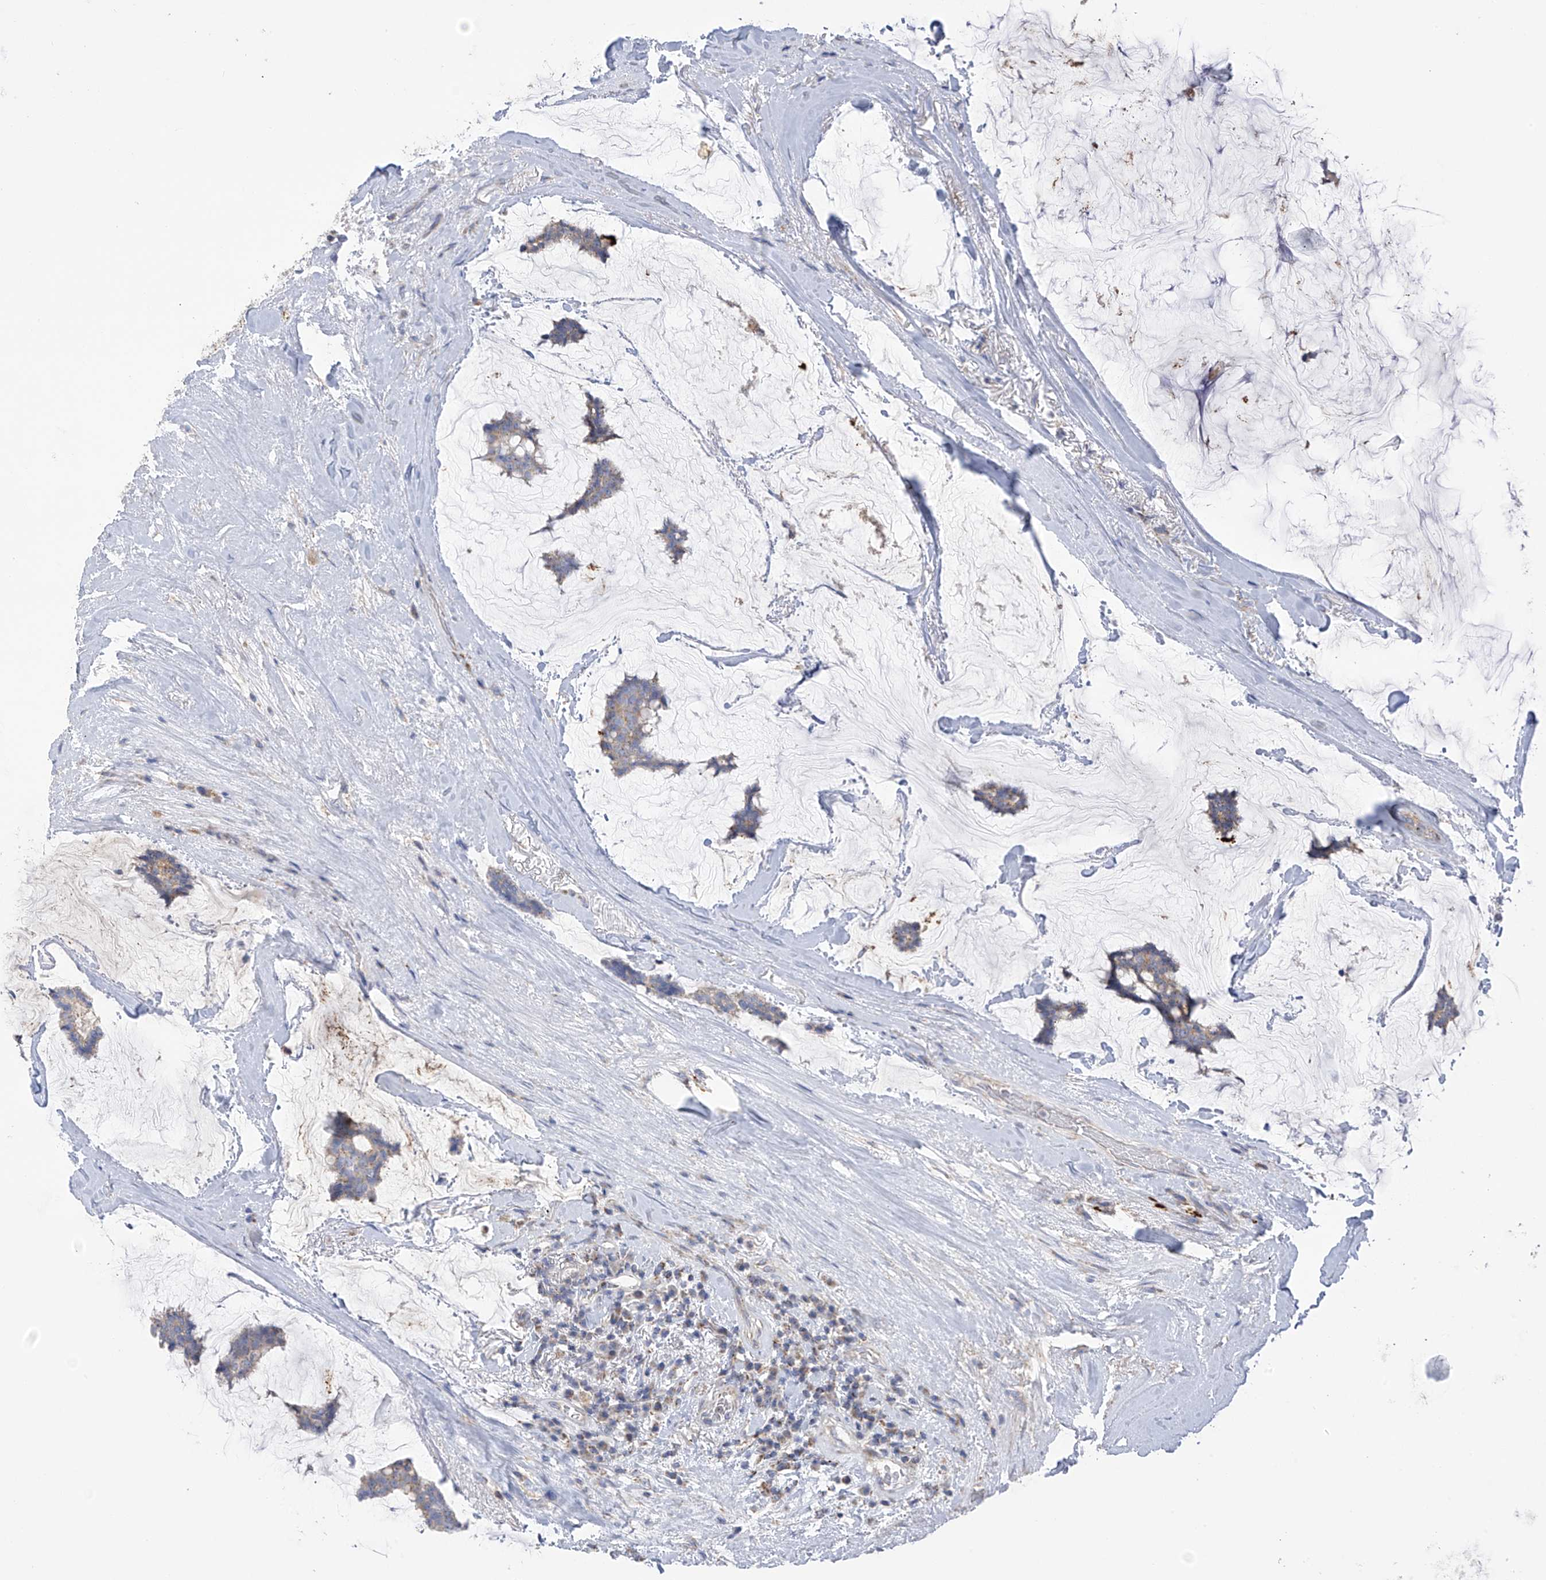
{"staining": {"intensity": "weak", "quantity": ">75%", "location": "cytoplasmic/membranous"}, "tissue": "breast cancer", "cell_type": "Tumor cells", "image_type": "cancer", "snomed": [{"axis": "morphology", "description": "Duct carcinoma"}, {"axis": "topography", "description": "Breast"}], "caption": "Breast intraductal carcinoma was stained to show a protein in brown. There is low levels of weak cytoplasmic/membranous expression in approximately >75% of tumor cells.", "gene": "ITM2B", "patient": {"sex": "female", "age": 93}}